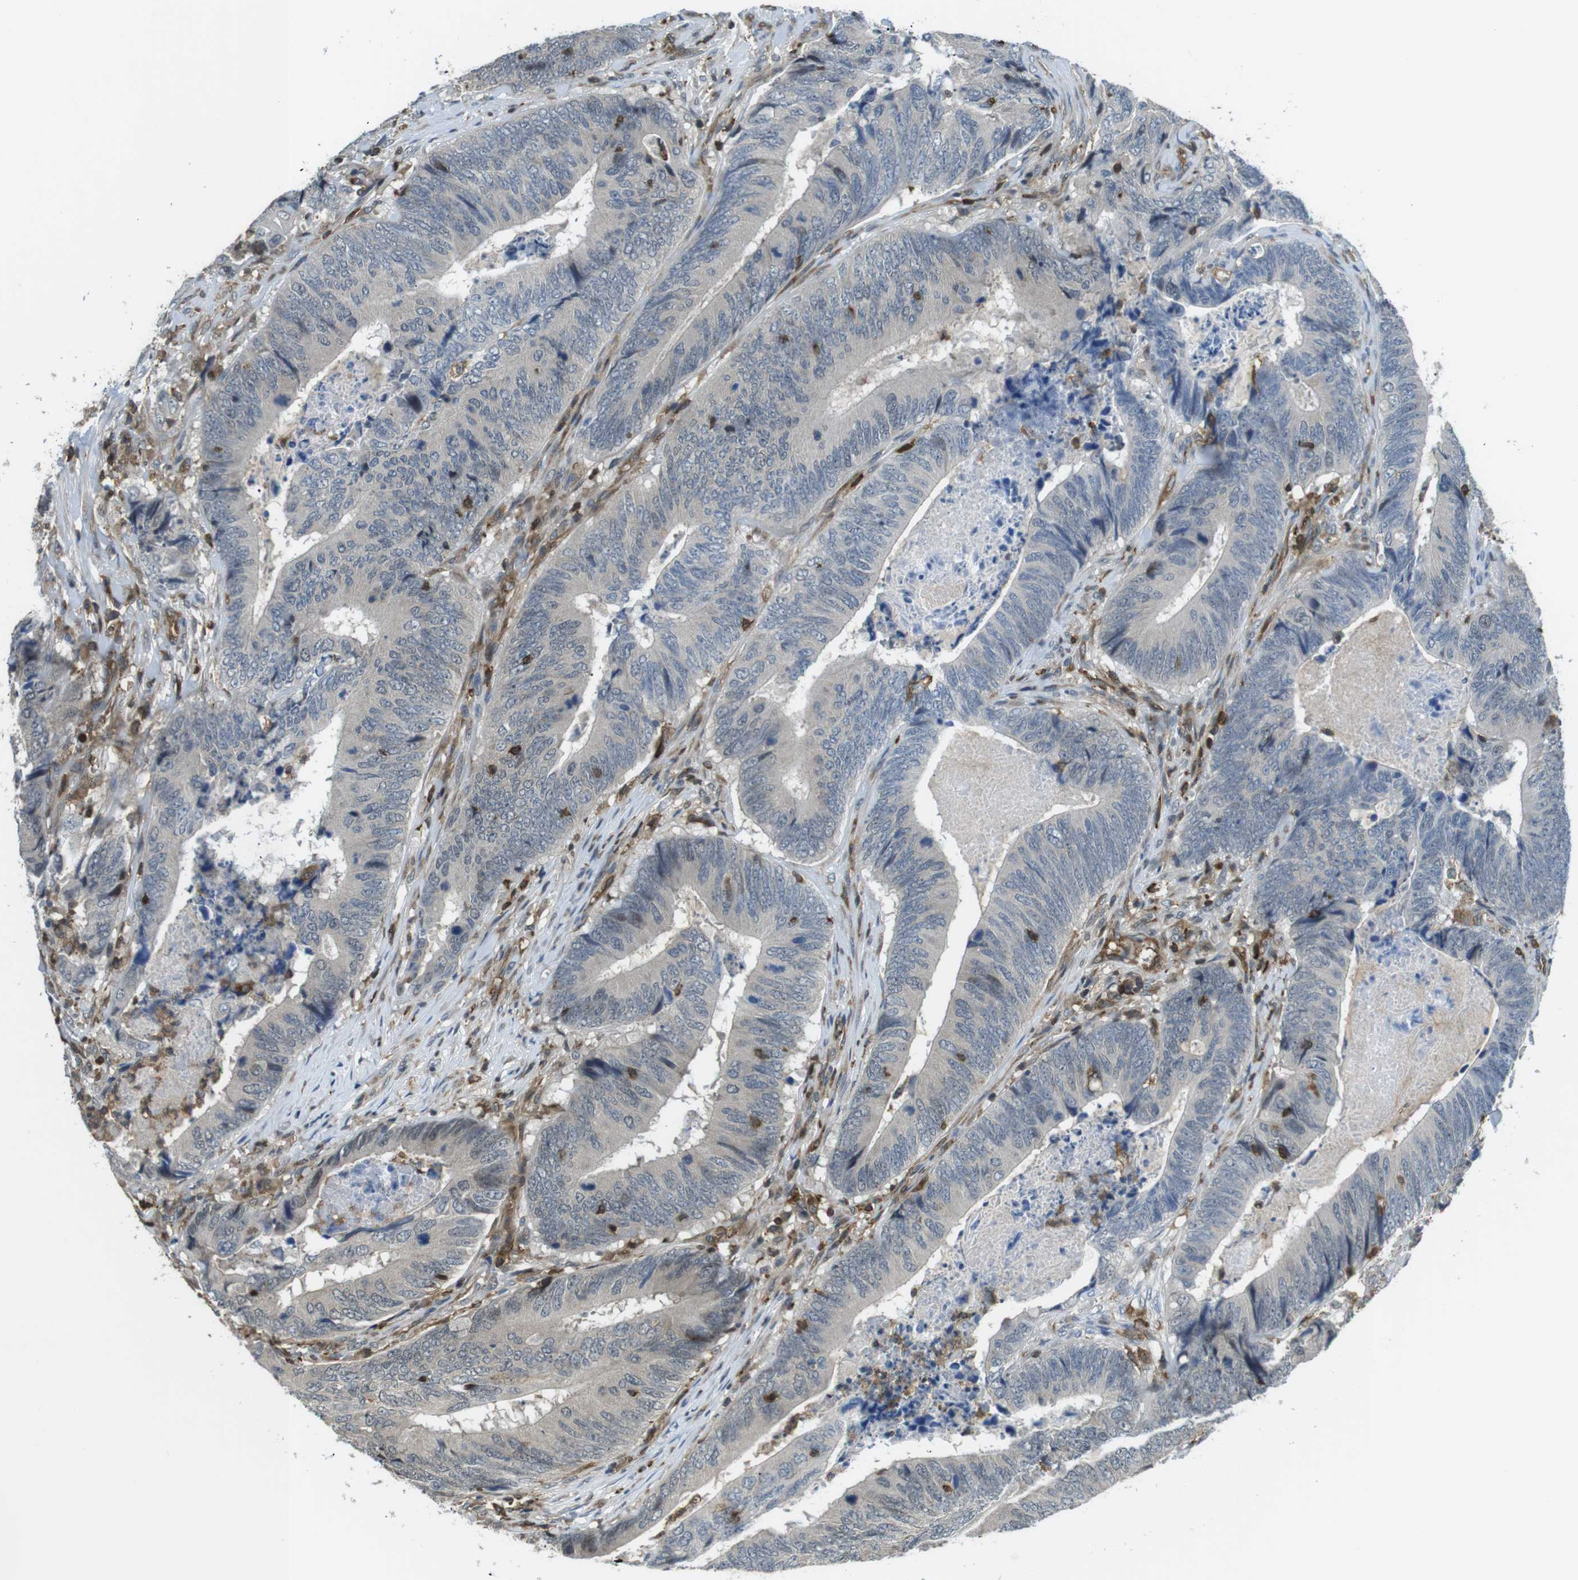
{"staining": {"intensity": "negative", "quantity": "none", "location": "none"}, "tissue": "colorectal cancer", "cell_type": "Tumor cells", "image_type": "cancer", "snomed": [{"axis": "morphology", "description": "Normal tissue, NOS"}, {"axis": "morphology", "description": "Adenocarcinoma, NOS"}, {"axis": "topography", "description": "Colon"}], "caption": "Immunohistochemical staining of human colorectal adenocarcinoma demonstrates no significant expression in tumor cells.", "gene": "STK10", "patient": {"sex": "male", "age": 56}}